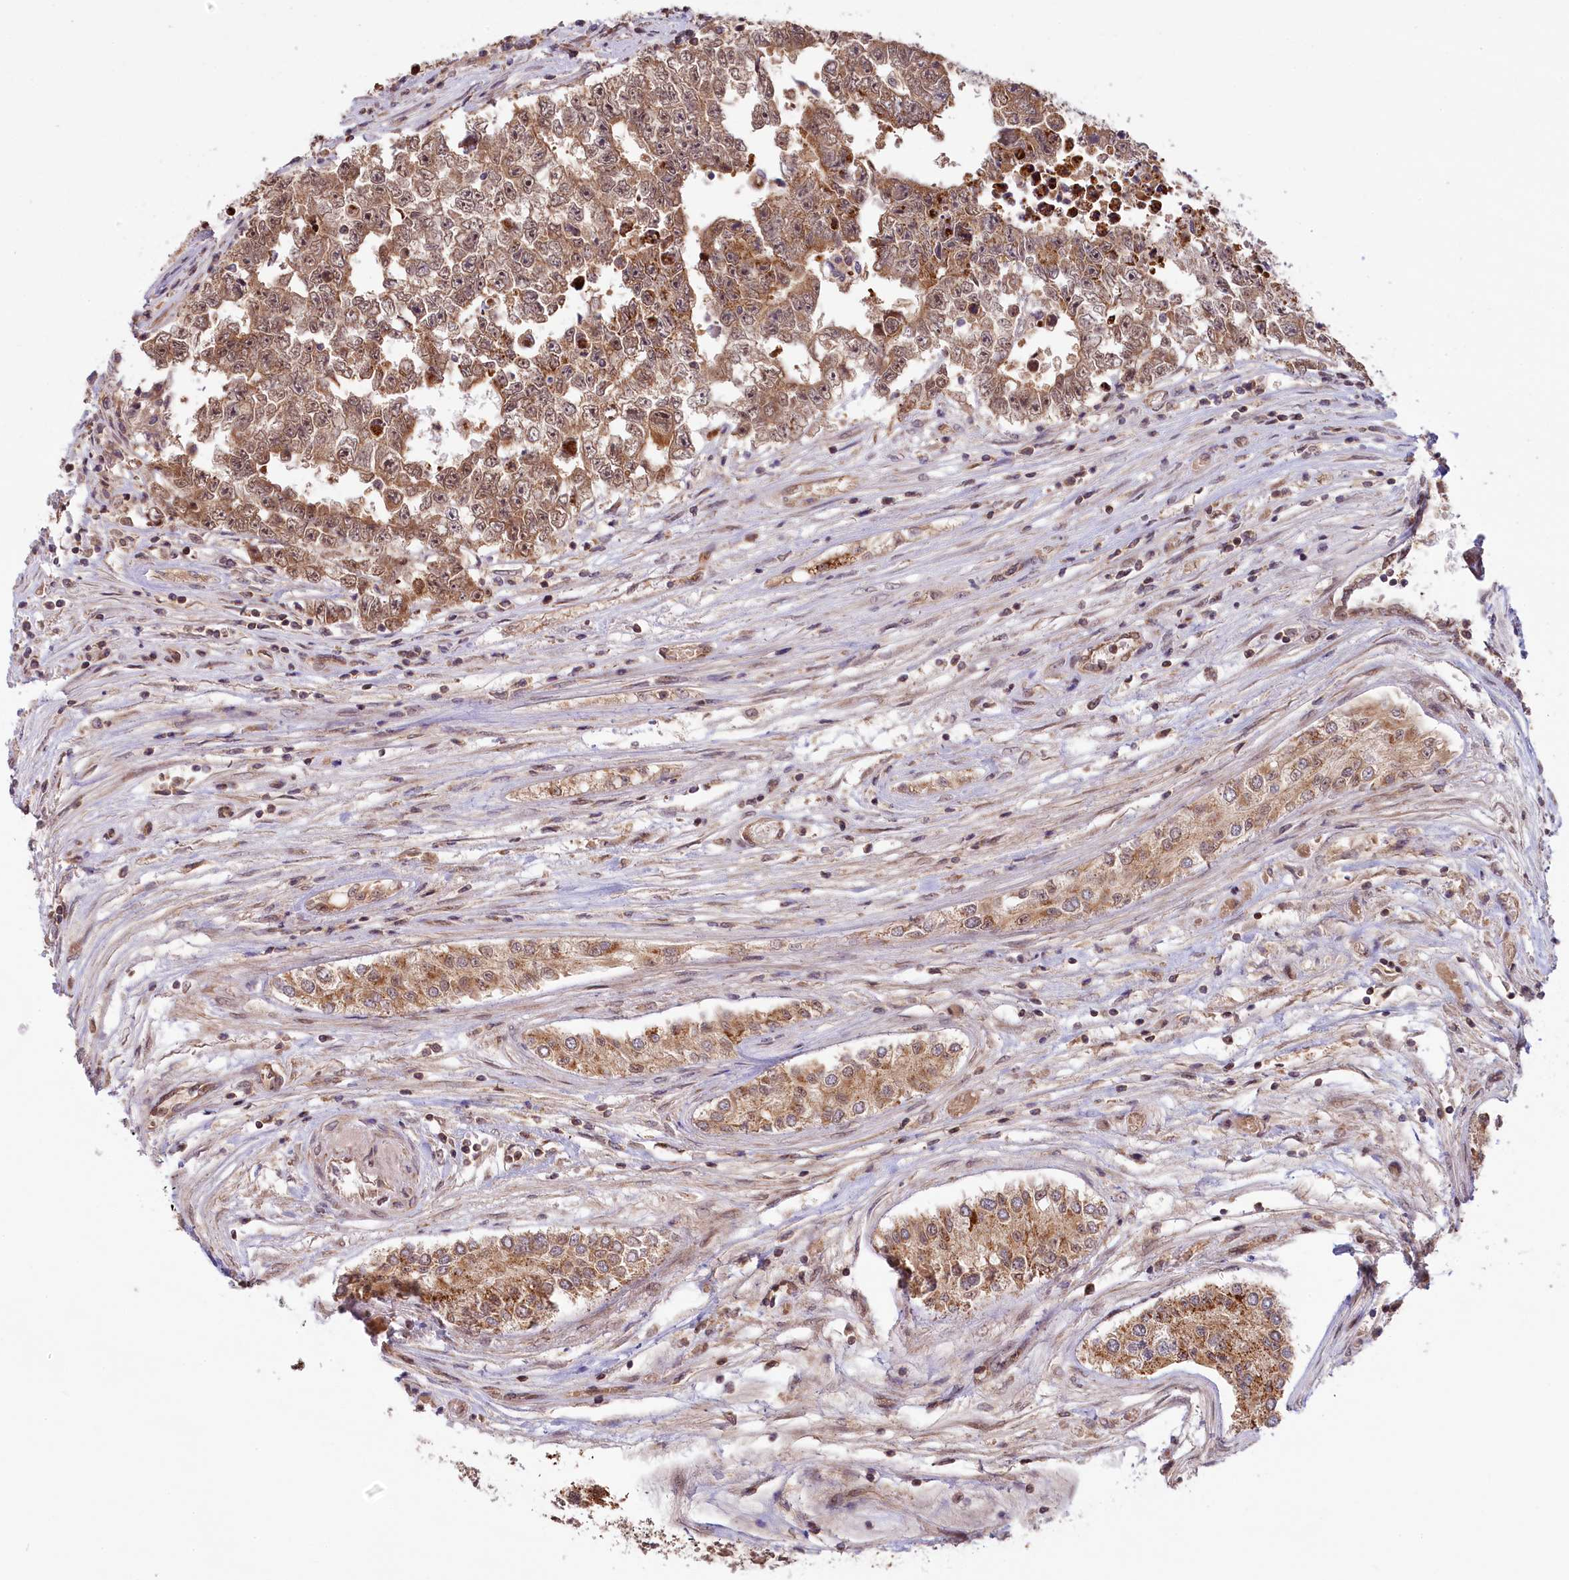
{"staining": {"intensity": "moderate", "quantity": ">75%", "location": "cytoplasmic/membranous,nuclear"}, "tissue": "testis cancer", "cell_type": "Tumor cells", "image_type": "cancer", "snomed": [{"axis": "morphology", "description": "Carcinoma, Embryonal, NOS"}, {"axis": "topography", "description": "Testis"}], "caption": "This is a photomicrograph of immunohistochemistry staining of testis cancer, which shows moderate positivity in the cytoplasmic/membranous and nuclear of tumor cells.", "gene": "CARD8", "patient": {"sex": "male", "age": 25}}